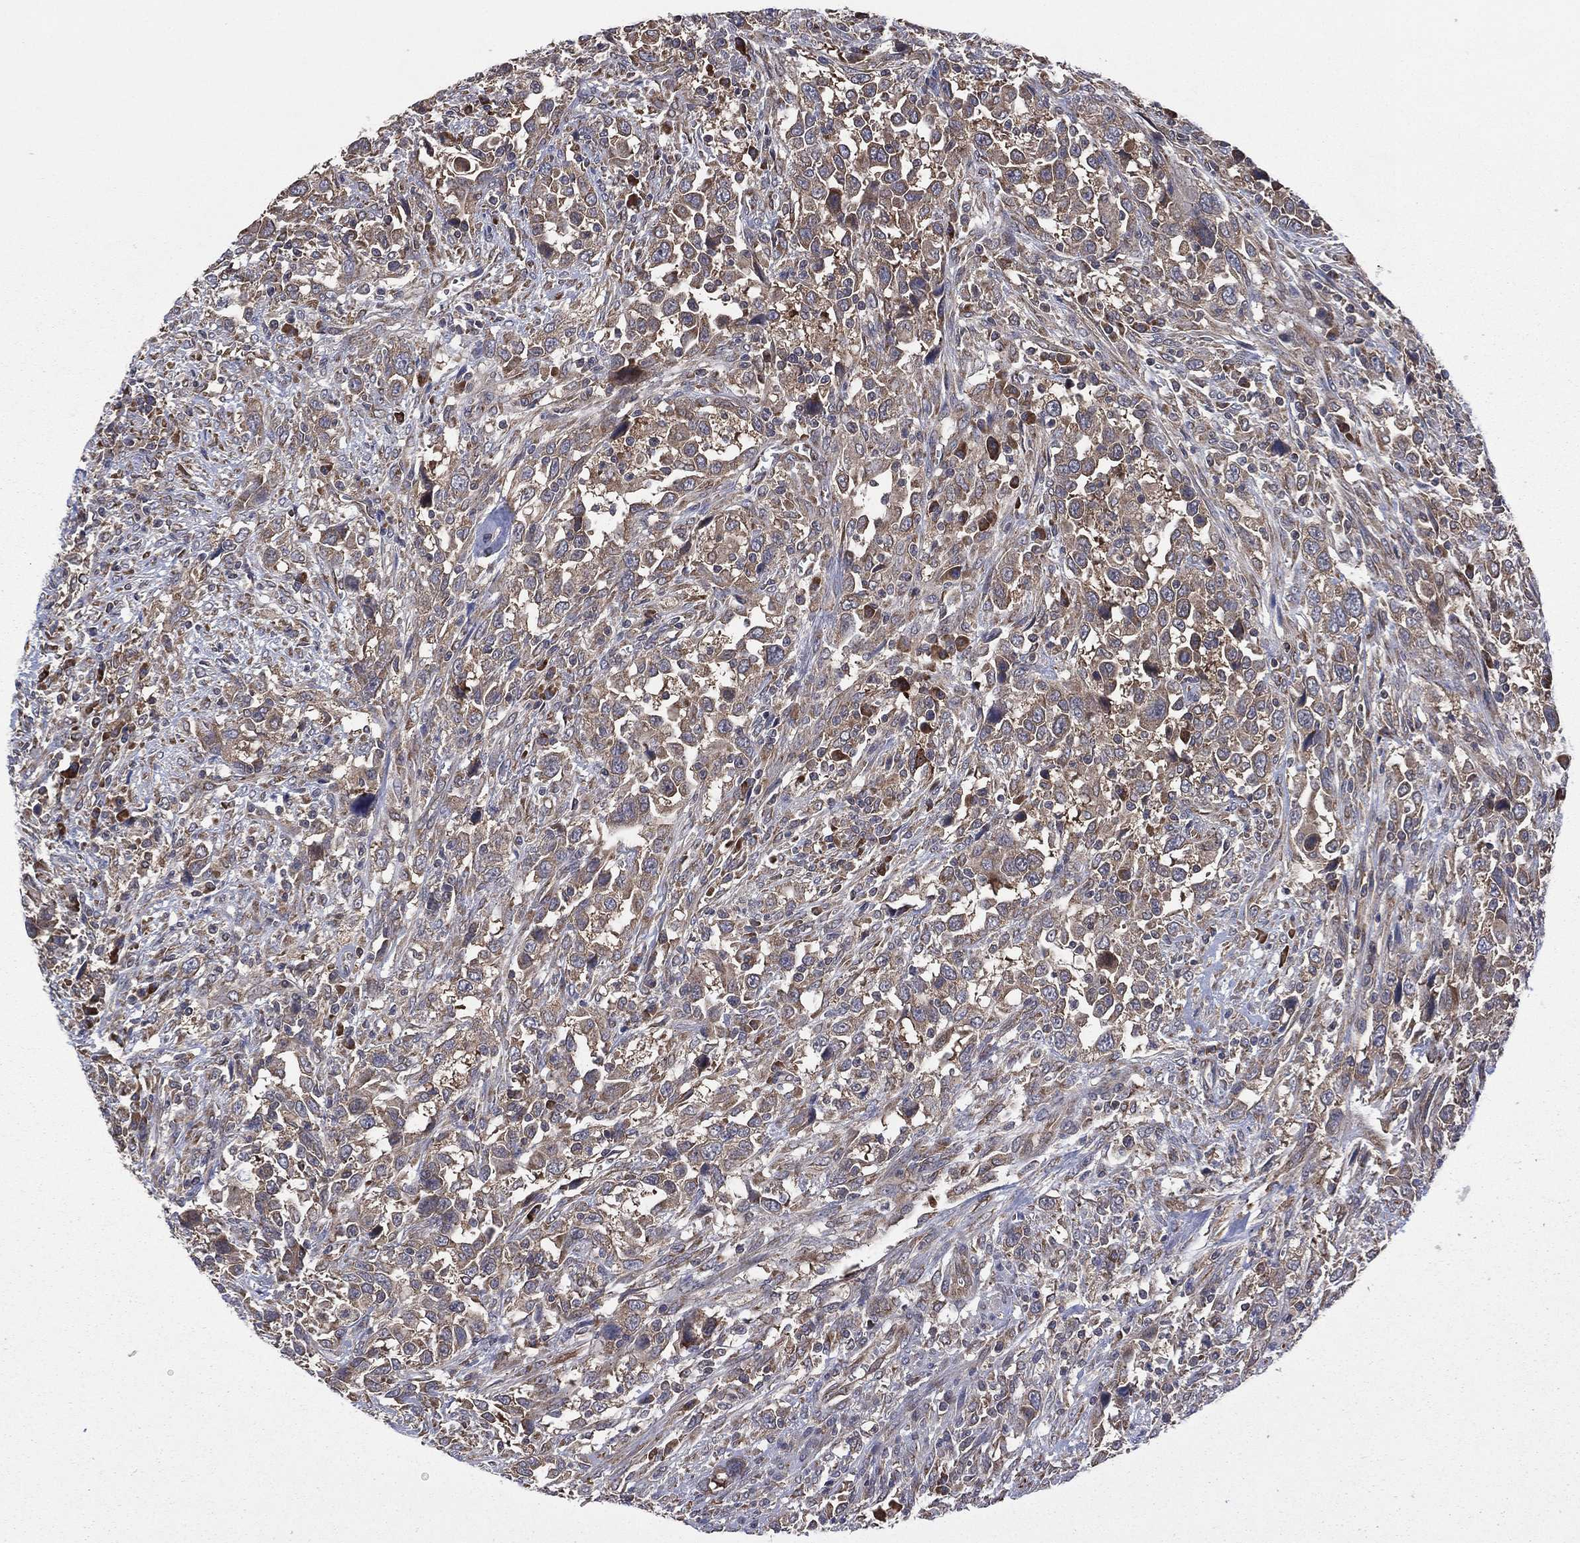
{"staining": {"intensity": "weak", "quantity": "25%-75%", "location": "cytoplasmic/membranous"}, "tissue": "urothelial cancer", "cell_type": "Tumor cells", "image_type": "cancer", "snomed": [{"axis": "morphology", "description": "Urothelial carcinoma, NOS"}, {"axis": "morphology", "description": "Urothelial carcinoma, High grade"}, {"axis": "topography", "description": "Urinary bladder"}], "caption": "Immunohistochemistry (IHC) image of transitional cell carcinoma stained for a protein (brown), which shows low levels of weak cytoplasmic/membranous positivity in approximately 25%-75% of tumor cells.", "gene": "C2orf76", "patient": {"sex": "female", "age": 64}}